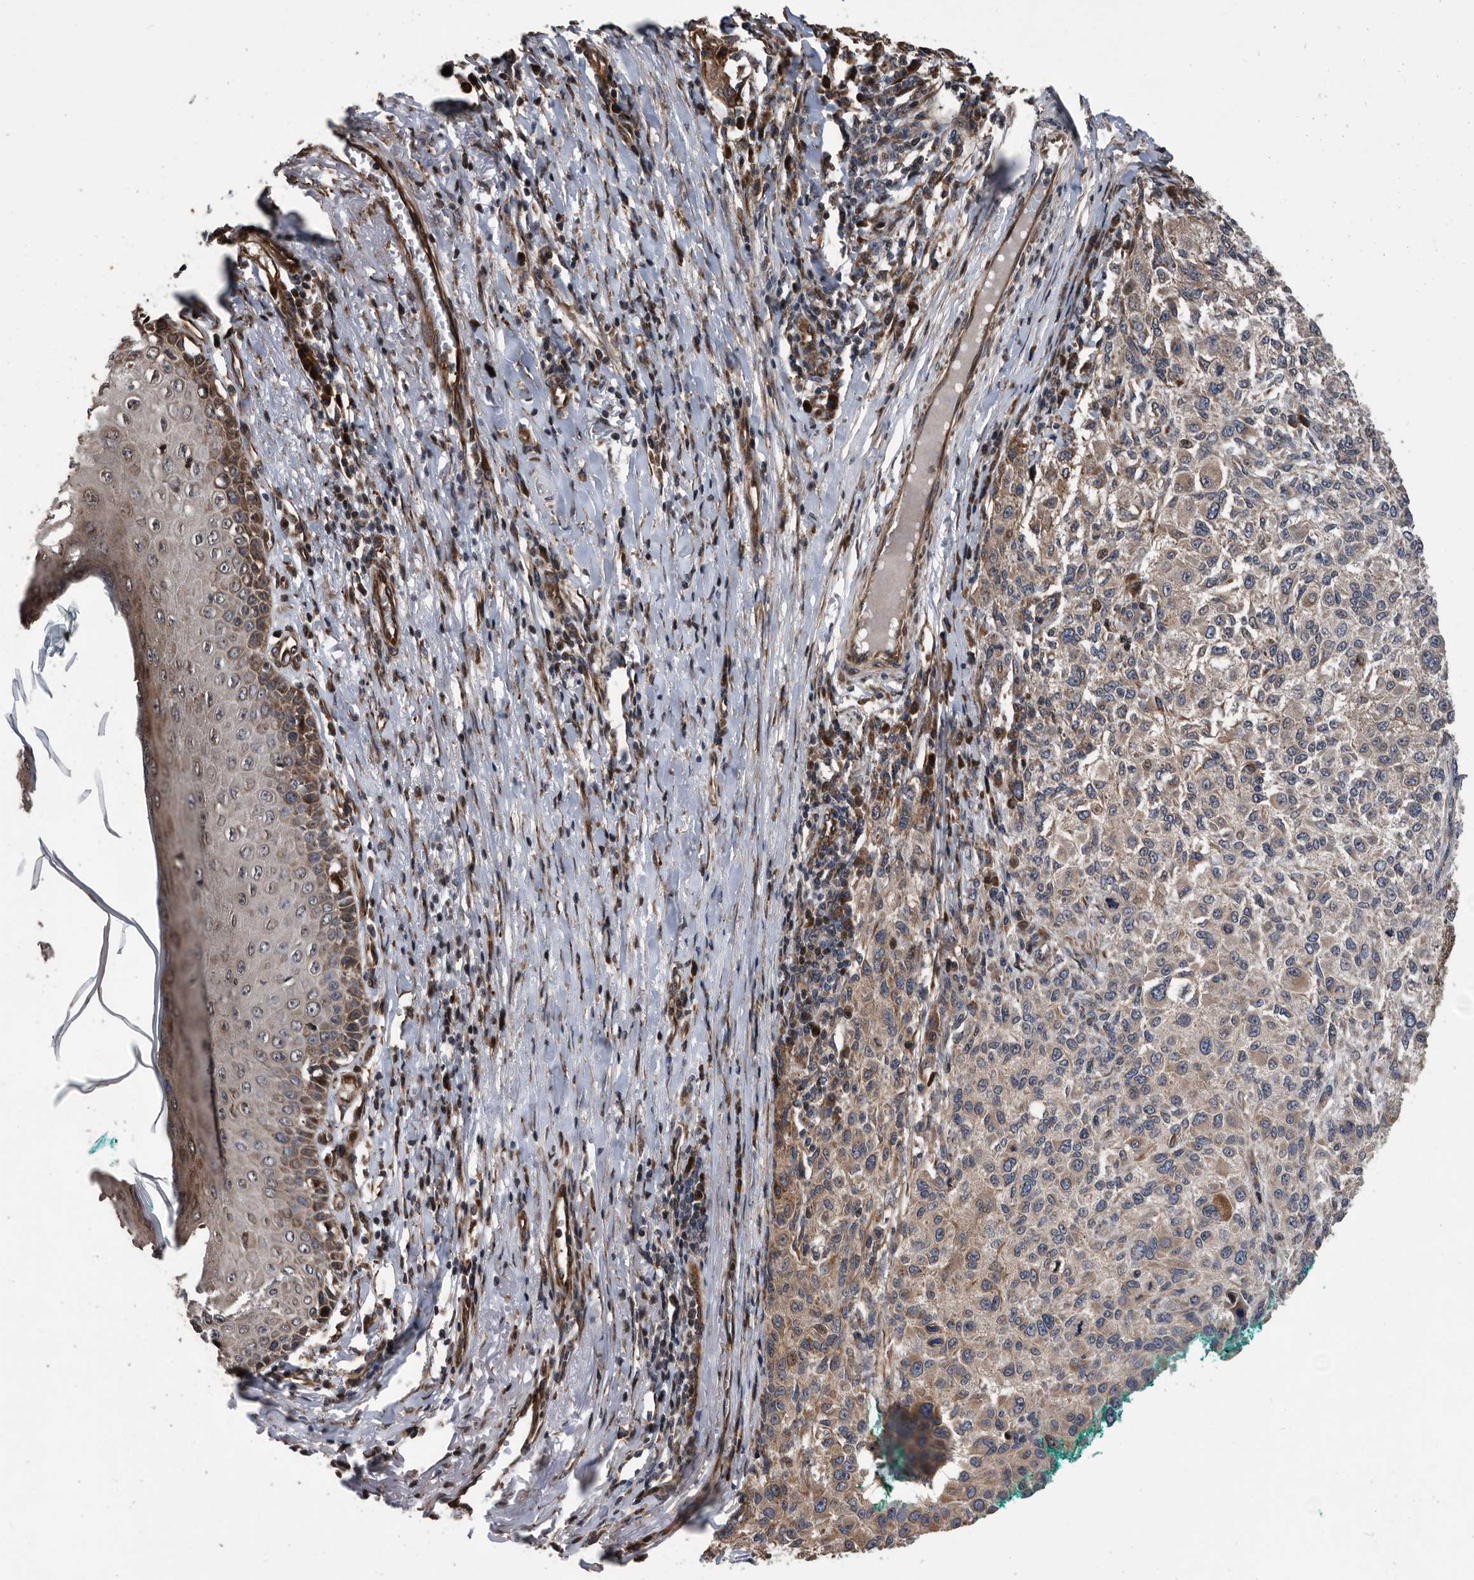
{"staining": {"intensity": "weak", "quantity": "<25%", "location": "cytoplasmic/membranous"}, "tissue": "melanoma", "cell_type": "Tumor cells", "image_type": "cancer", "snomed": [{"axis": "morphology", "description": "Necrosis, NOS"}, {"axis": "morphology", "description": "Malignant melanoma, NOS"}, {"axis": "topography", "description": "Skin"}], "caption": "Tumor cells are negative for protein expression in human malignant melanoma.", "gene": "SERINC2", "patient": {"sex": "female", "age": 87}}